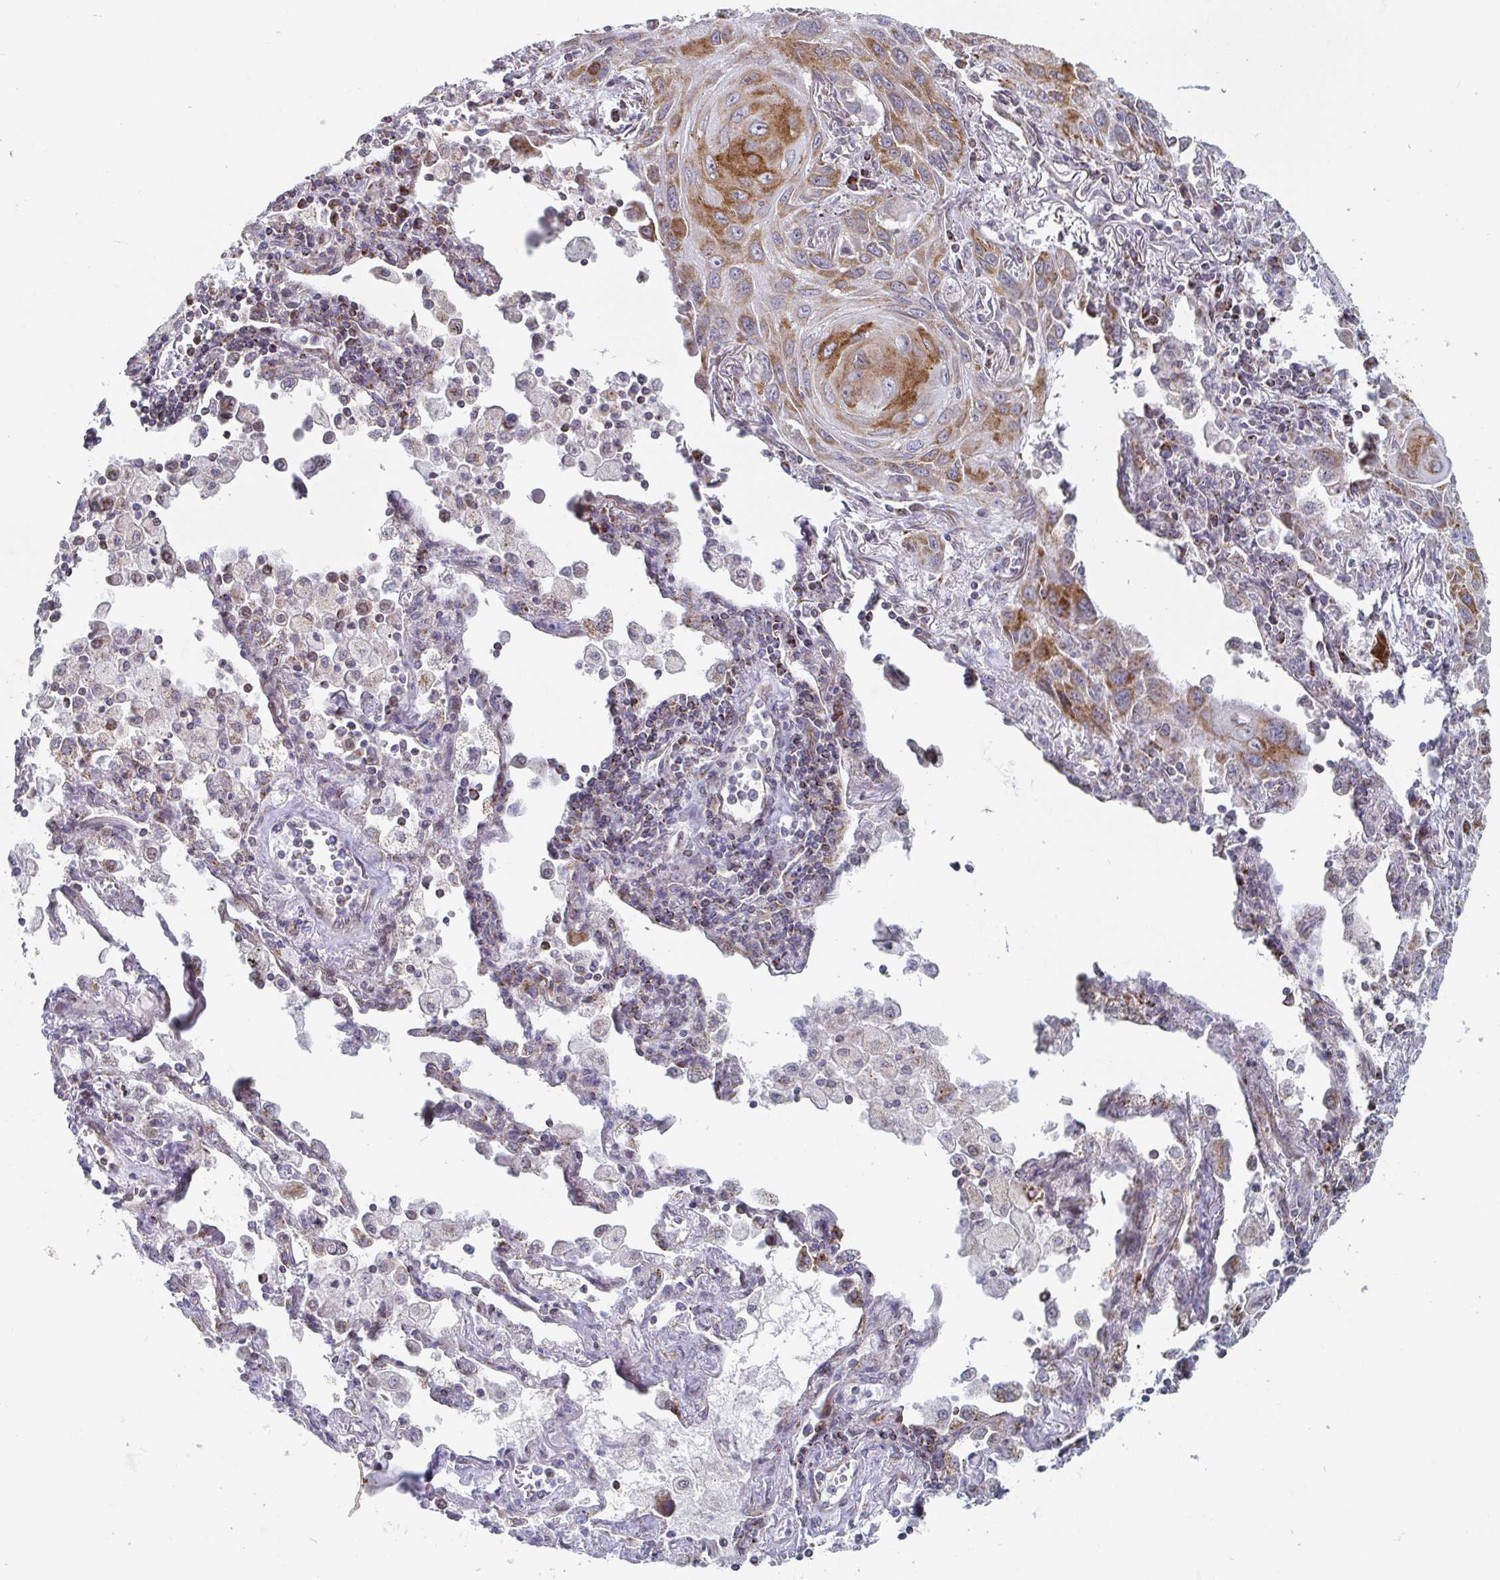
{"staining": {"intensity": "moderate", "quantity": ">75%", "location": "cytoplasmic/membranous"}, "tissue": "lung cancer", "cell_type": "Tumor cells", "image_type": "cancer", "snomed": [{"axis": "morphology", "description": "Squamous cell carcinoma, NOS"}, {"axis": "topography", "description": "Lung"}], "caption": "Human lung squamous cell carcinoma stained with a protein marker exhibits moderate staining in tumor cells.", "gene": "STARD8", "patient": {"sex": "male", "age": 79}}